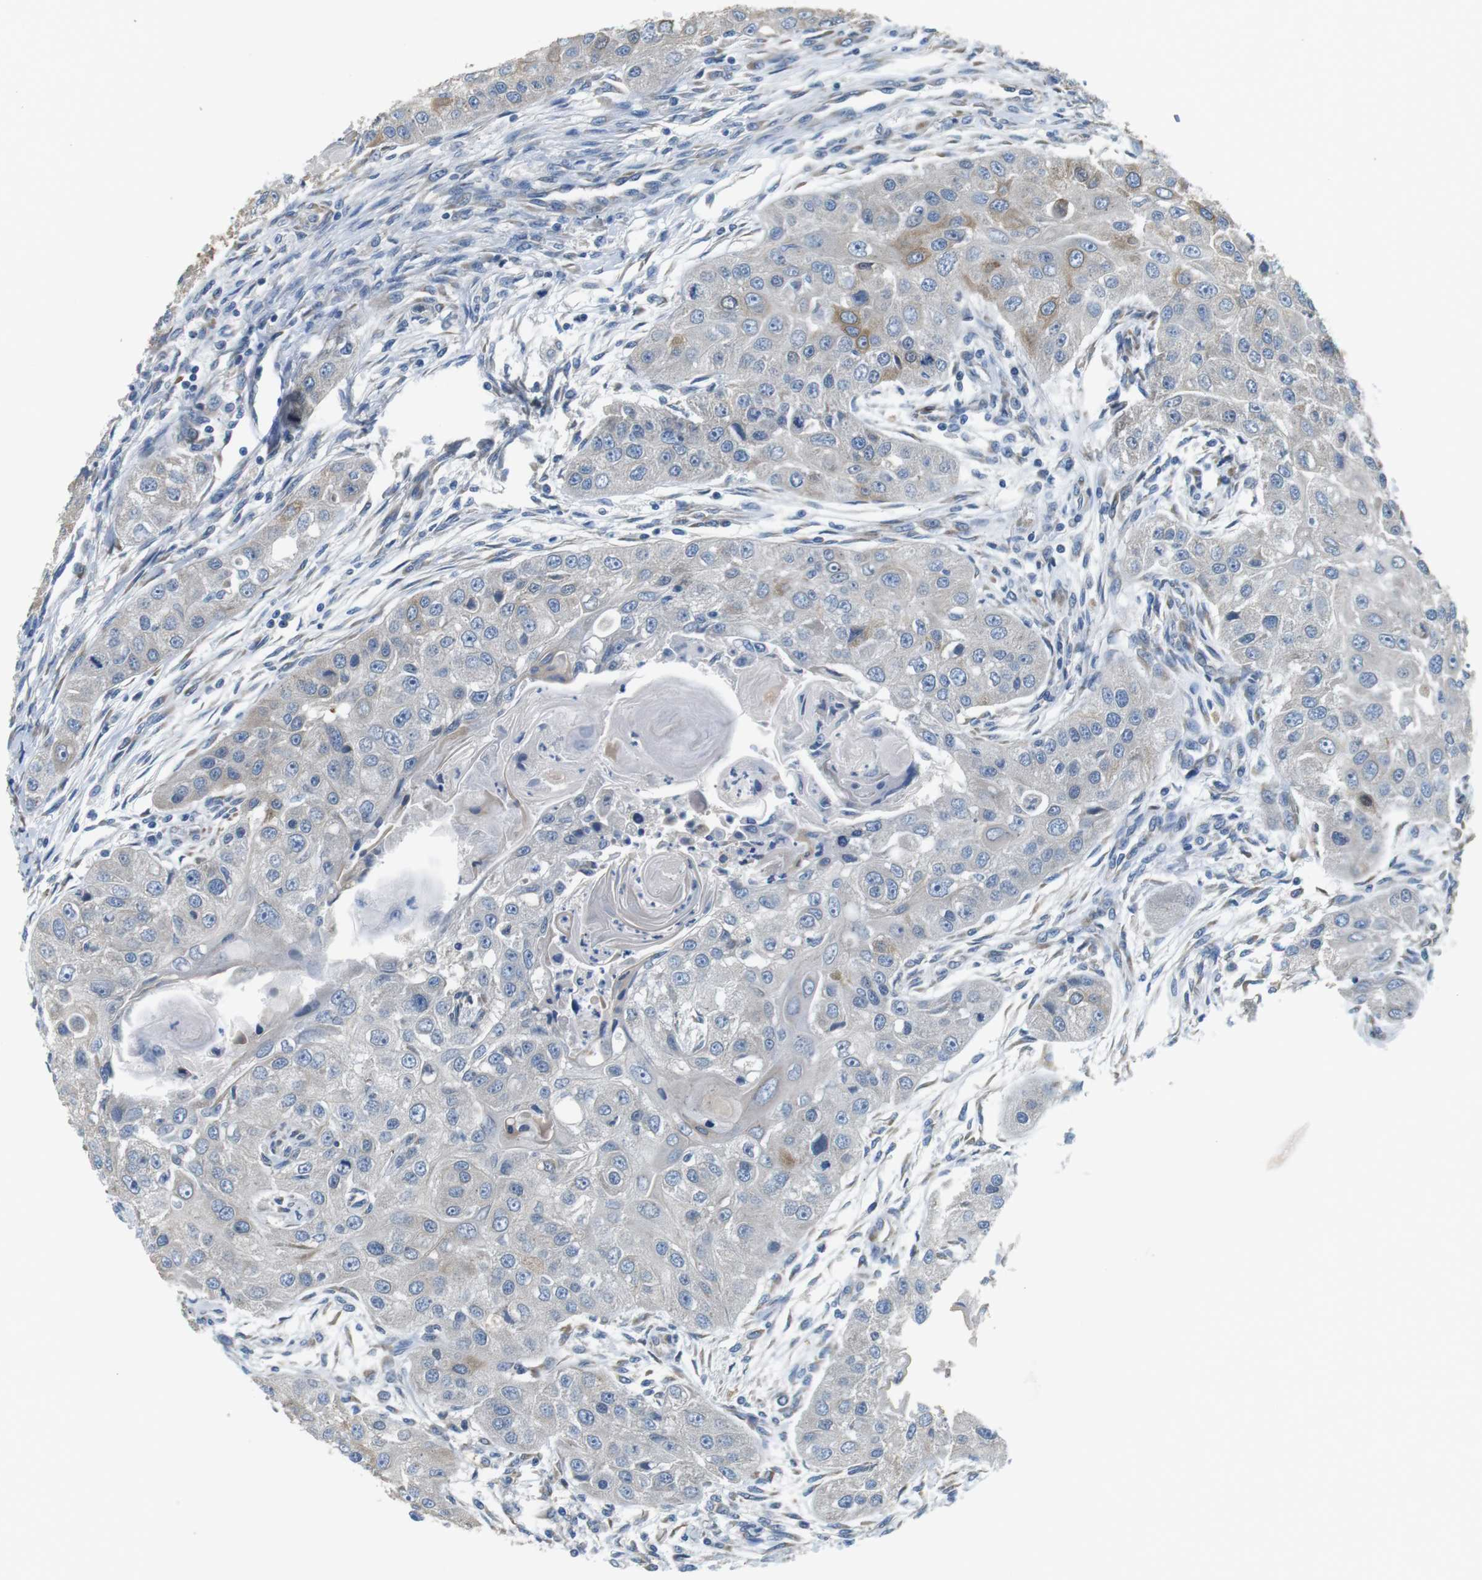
{"staining": {"intensity": "weak", "quantity": "<25%", "location": "cytoplasmic/membranous"}, "tissue": "head and neck cancer", "cell_type": "Tumor cells", "image_type": "cancer", "snomed": [{"axis": "morphology", "description": "Normal tissue, NOS"}, {"axis": "morphology", "description": "Squamous cell carcinoma, NOS"}, {"axis": "topography", "description": "Skeletal muscle"}, {"axis": "topography", "description": "Head-Neck"}], "caption": "Tumor cells show no significant protein expression in head and neck cancer. (Immunohistochemistry (ihc), brightfield microscopy, high magnification).", "gene": "UNC5CL", "patient": {"sex": "male", "age": 51}}